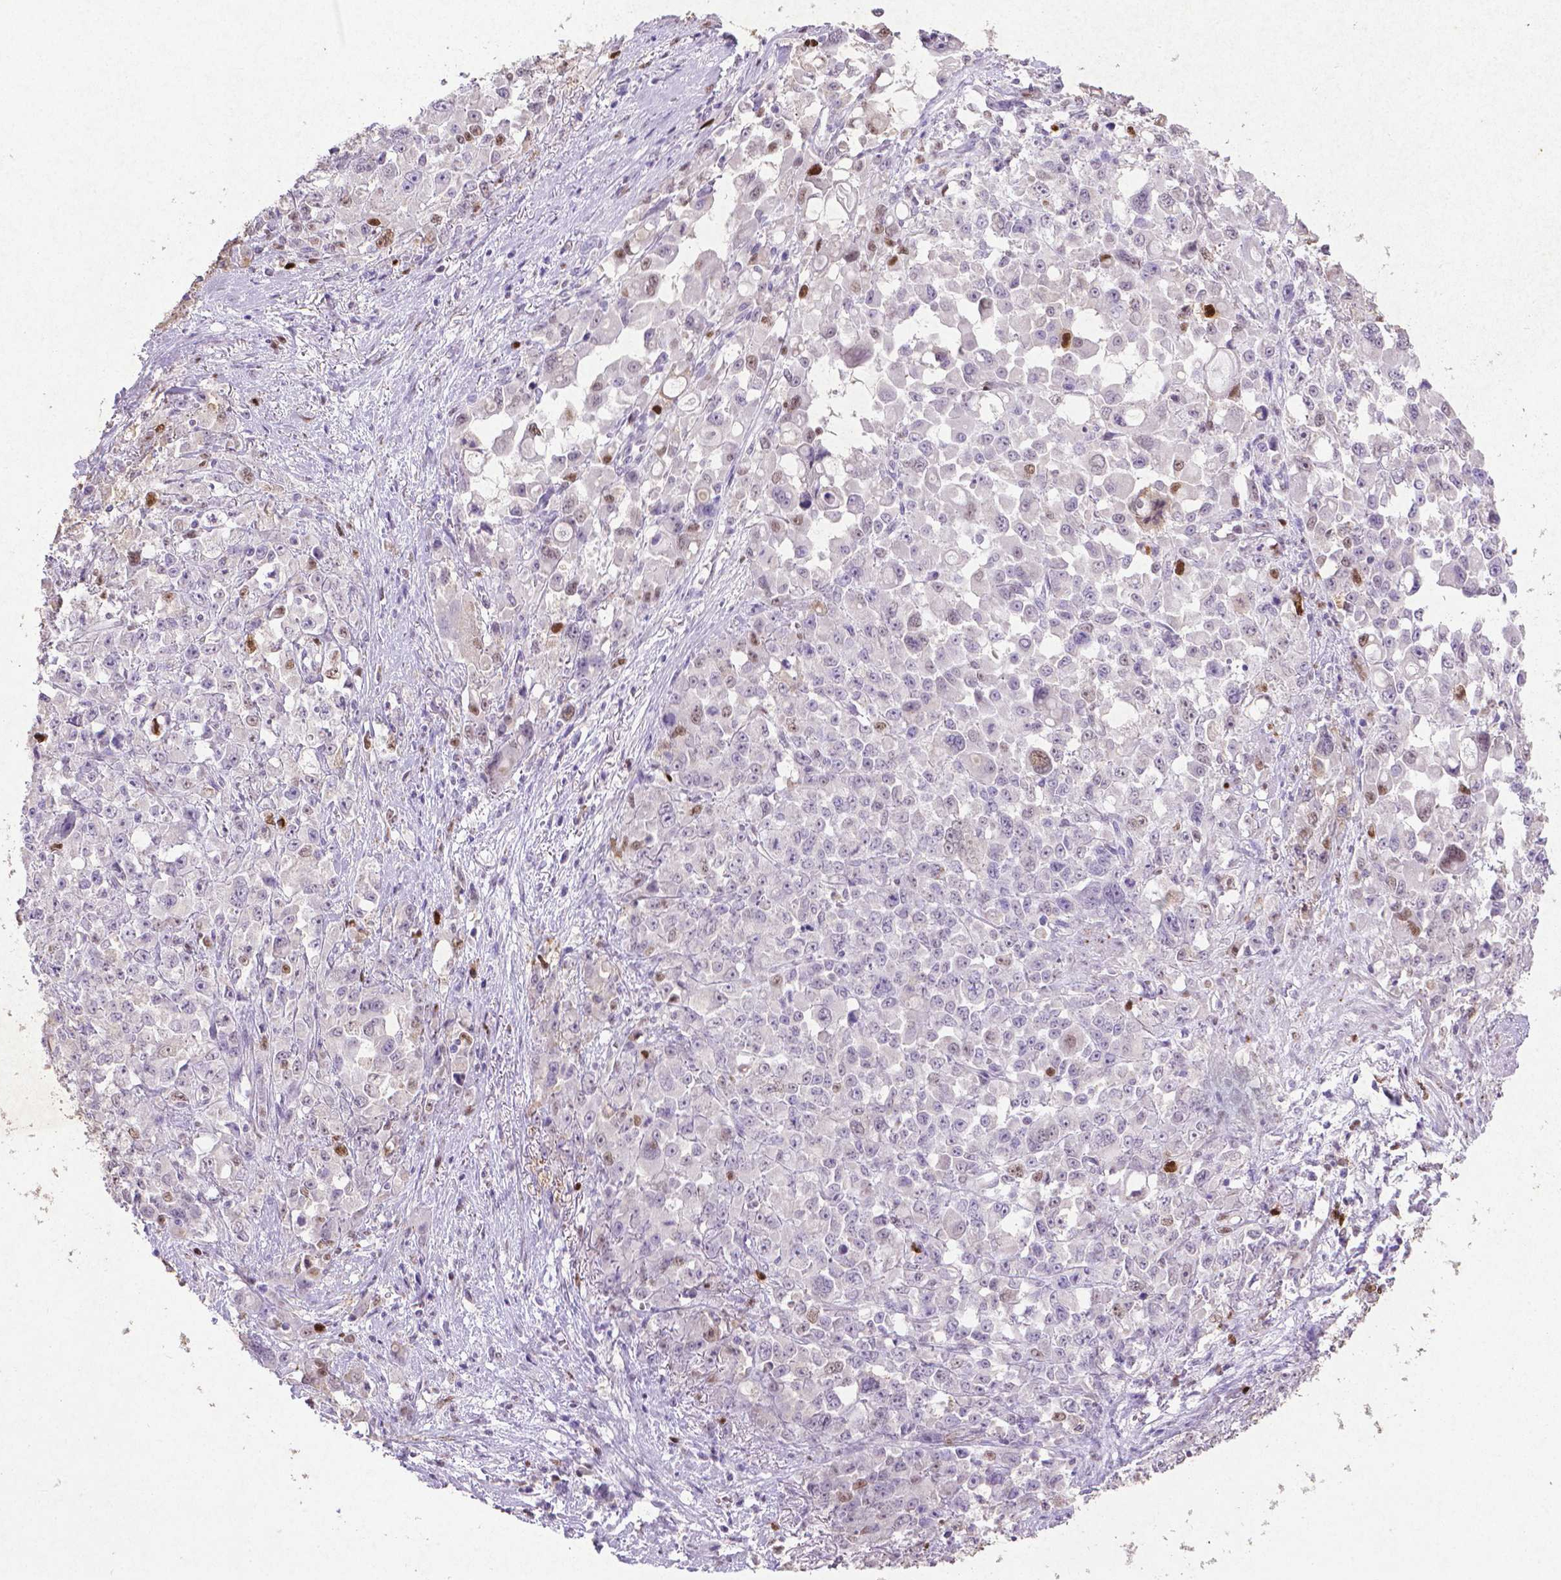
{"staining": {"intensity": "moderate", "quantity": "<25%", "location": "nuclear"}, "tissue": "stomach cancer", "cell_type": "Tumor cells", "image_type": "cancer", "snomed": [{"axis": "morphology", "description": "Adenocarcinoma, NOS"}, {"axis": "topography", "description": "Stomach"}], "caption": "Human stomach cancer (adenocarcinoma) stained for a protein (brown) shows moderate nuclear positive expression in about <25% of tumor cells.", "gene": "CDKN1A", "patient": {"sex": "female", "age": 76}}